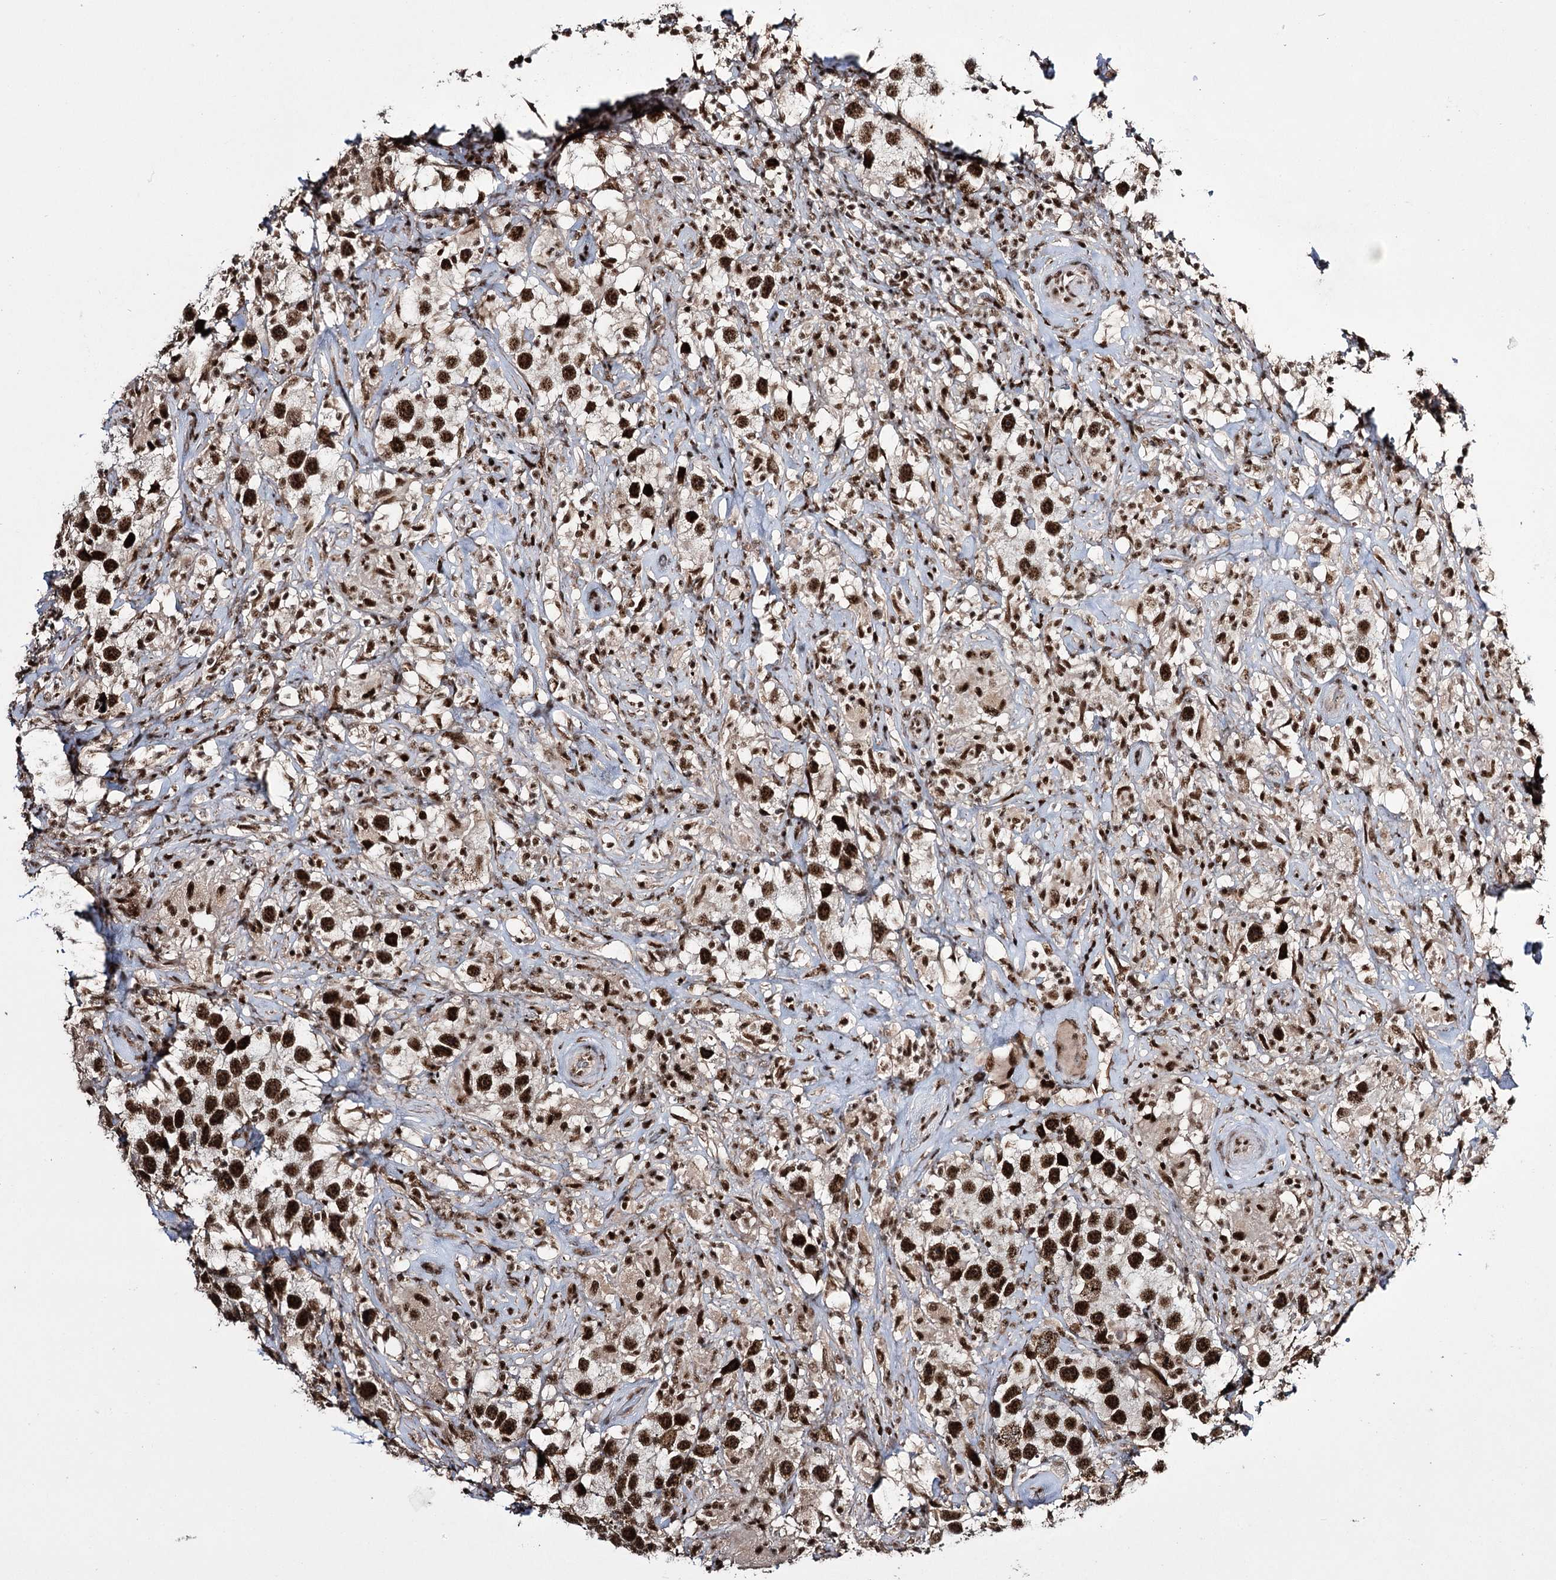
{"staining": {"intensity": "strong", "quantity": ">75%", "location": "nuclear"}, "tissue": "testis cancer", "cell_type": "Tumor cells", "image_type": "cancer", "snomed": [{"axis": "morphology", "description": "Seminoma, NOS"}, {"axis": "topography", "description": "Testis"}], "caption": "A photomicrograph showing strong nuclear staining in about >75% of tumor cells in testis cancer, as visualized by brown immunohistochemical staining.", "gene": "PRPF40A", "patient": {"sex": "male", "age": 49}}